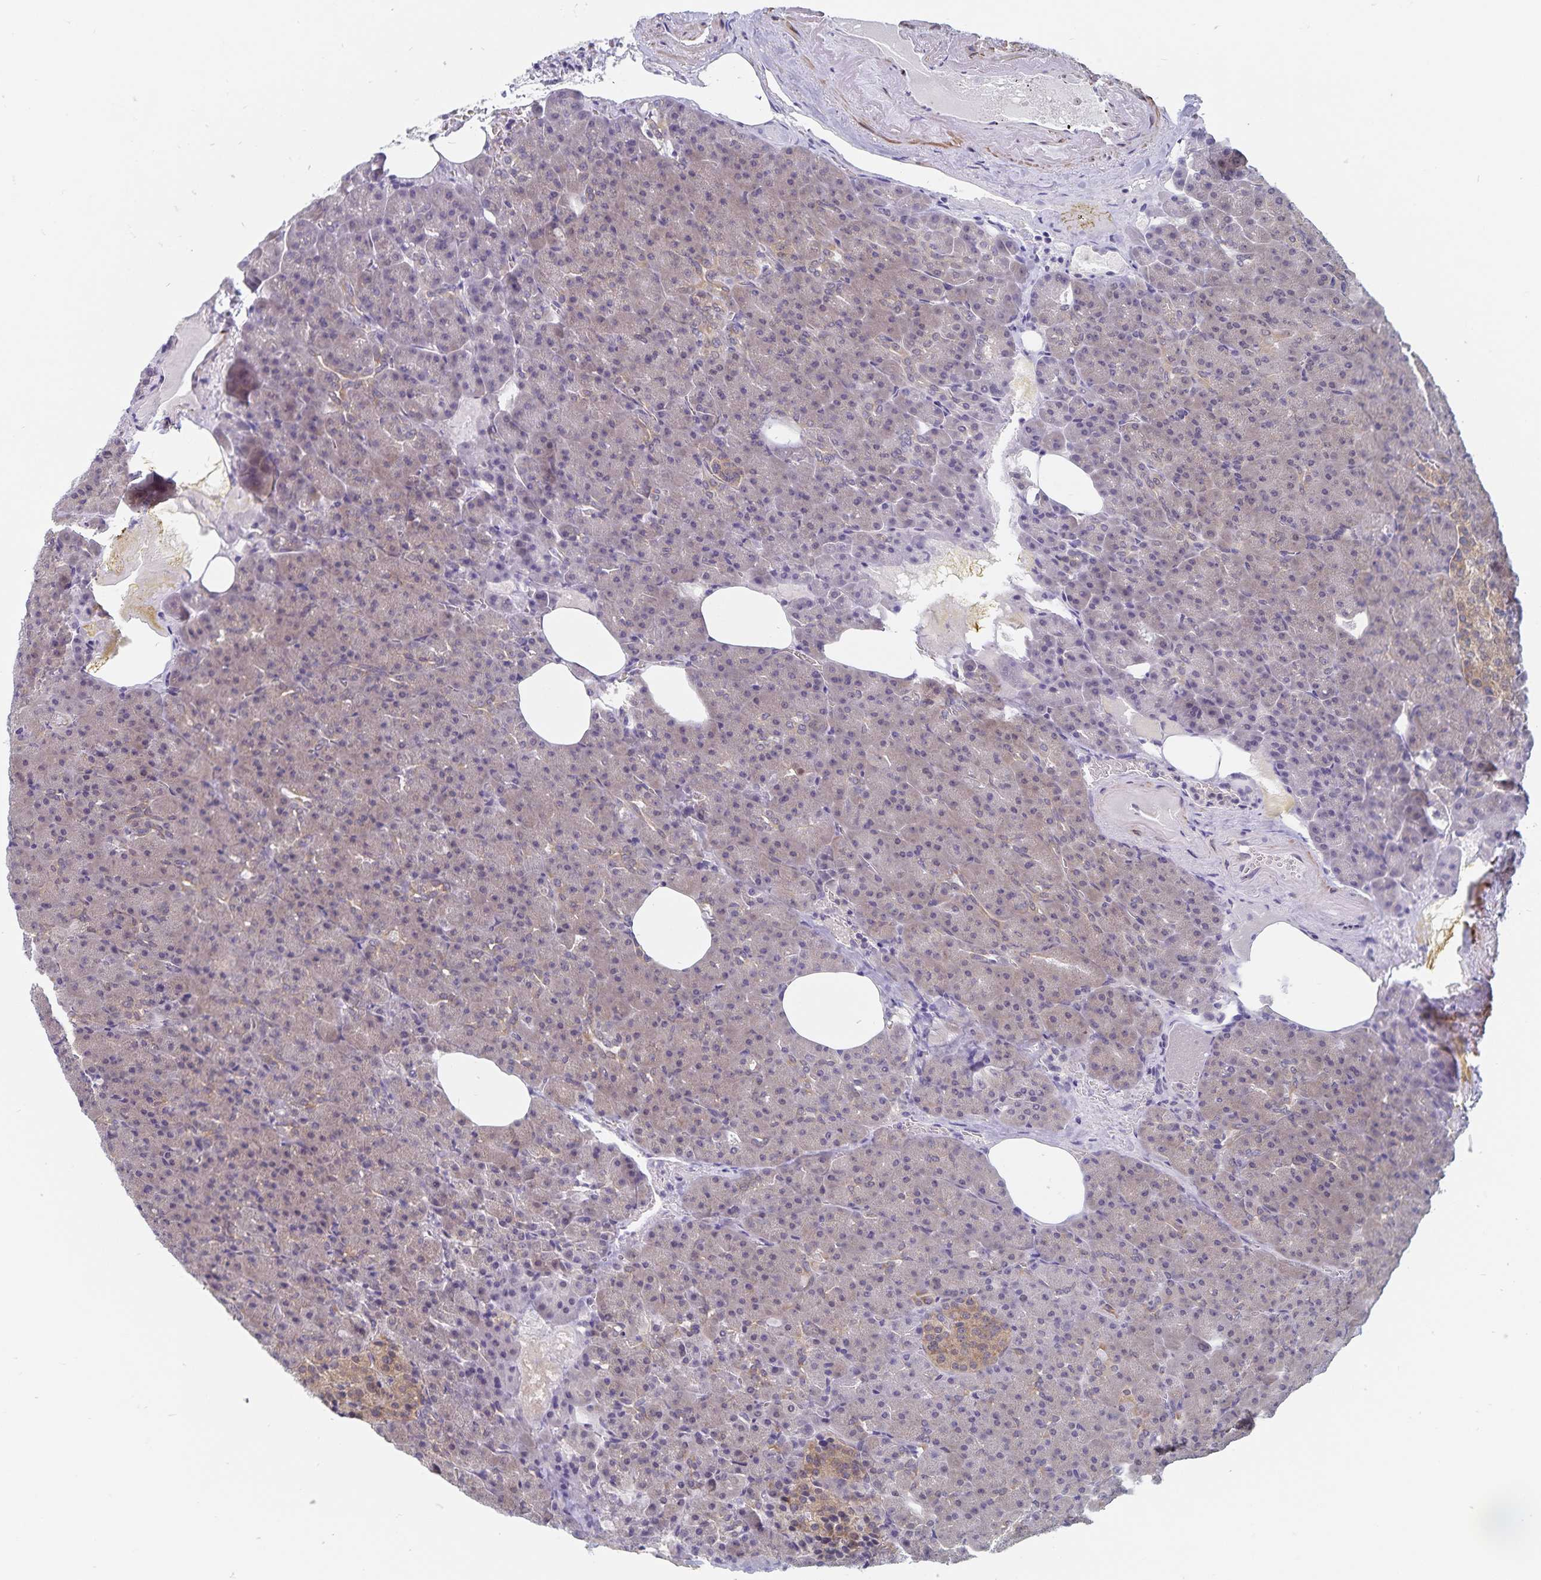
{"staining": {"intensity": "weak", "quantity": "<25%", "location": "cytoplasmic/membranous"}, "tissue": "pancreas", "cell_type": "Exocrine glandular cells", "image_type": "normal", "snomed": [{"axis": "morphology", "description": "Normal tissue, NOS"}, {"axis": "topography", "description": "Pancreas"}], "caption": "The IHC micrograph has no significant positivity in exocrine glandular cells of pancreas. (Stains: DAB IHC with hematoxylin counter stain, Microscopy: brightfield microscopy at high magnification).", "gene": "BAG6", "patient": {"sex": "female", "age": 74}}